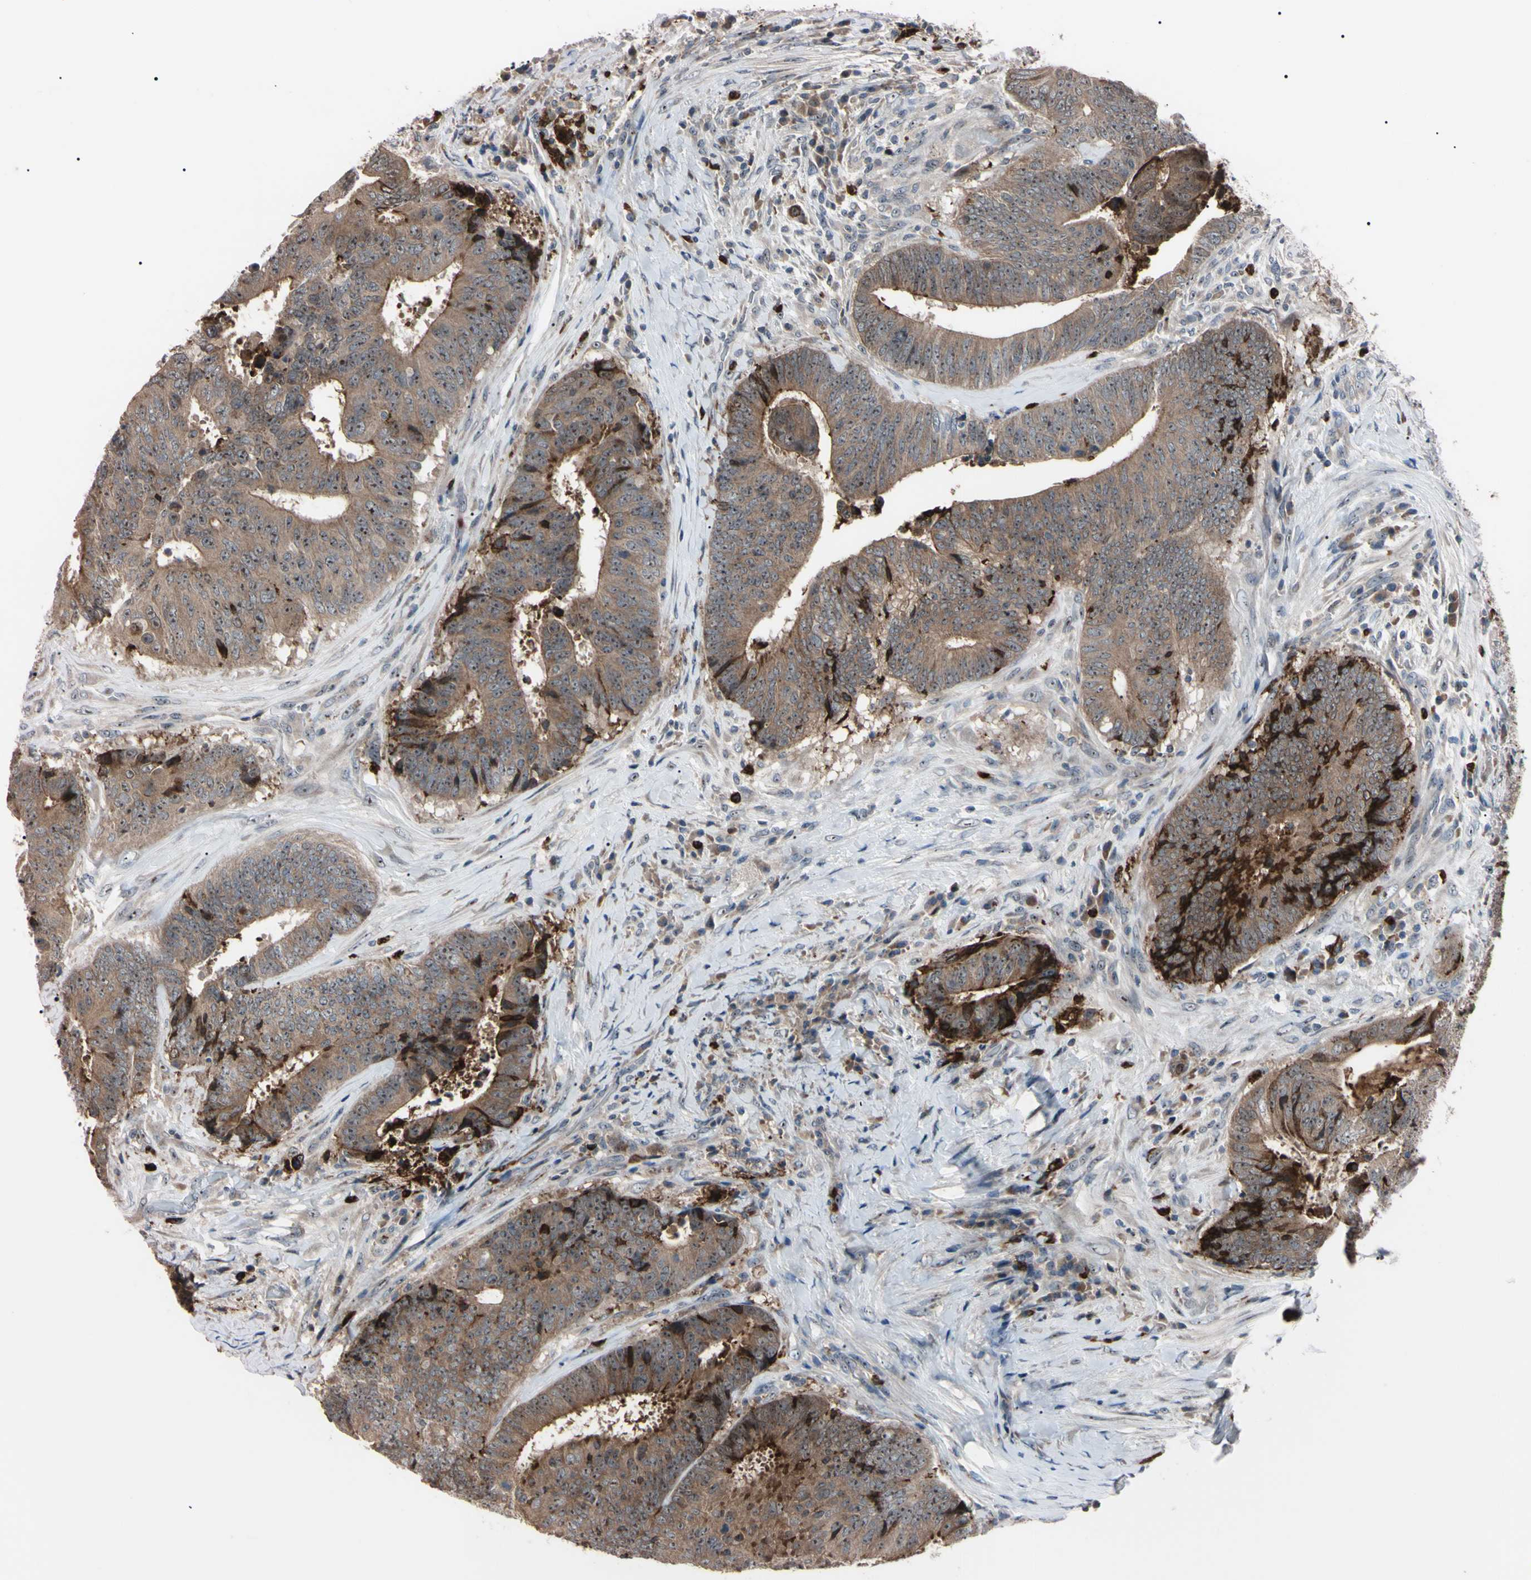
{"staining": {"intensity": "strong", "quantity": "25%-75%", "location": "cytoplasmic/membranous,nuclear"}, "tissue": "colorectal cancer", "cell_type": "Tumor cells", "image_type": "cancer", "snomed": [{"axis": "morphology", "description": "Adenocarcinoma, NOS"}, {"axis": "topography", "description": "Rectum"}], "caption": "A histopathology image showing strong cytoplasmic/membranous and nuclear positivity in approximately 25%-75% of tumor cells in colorectal adenocarcinoma, as visualized by brown immunohistochemical staining.", "gene": "TRAF5", "patient": {"sex": "male", "age": 72}}